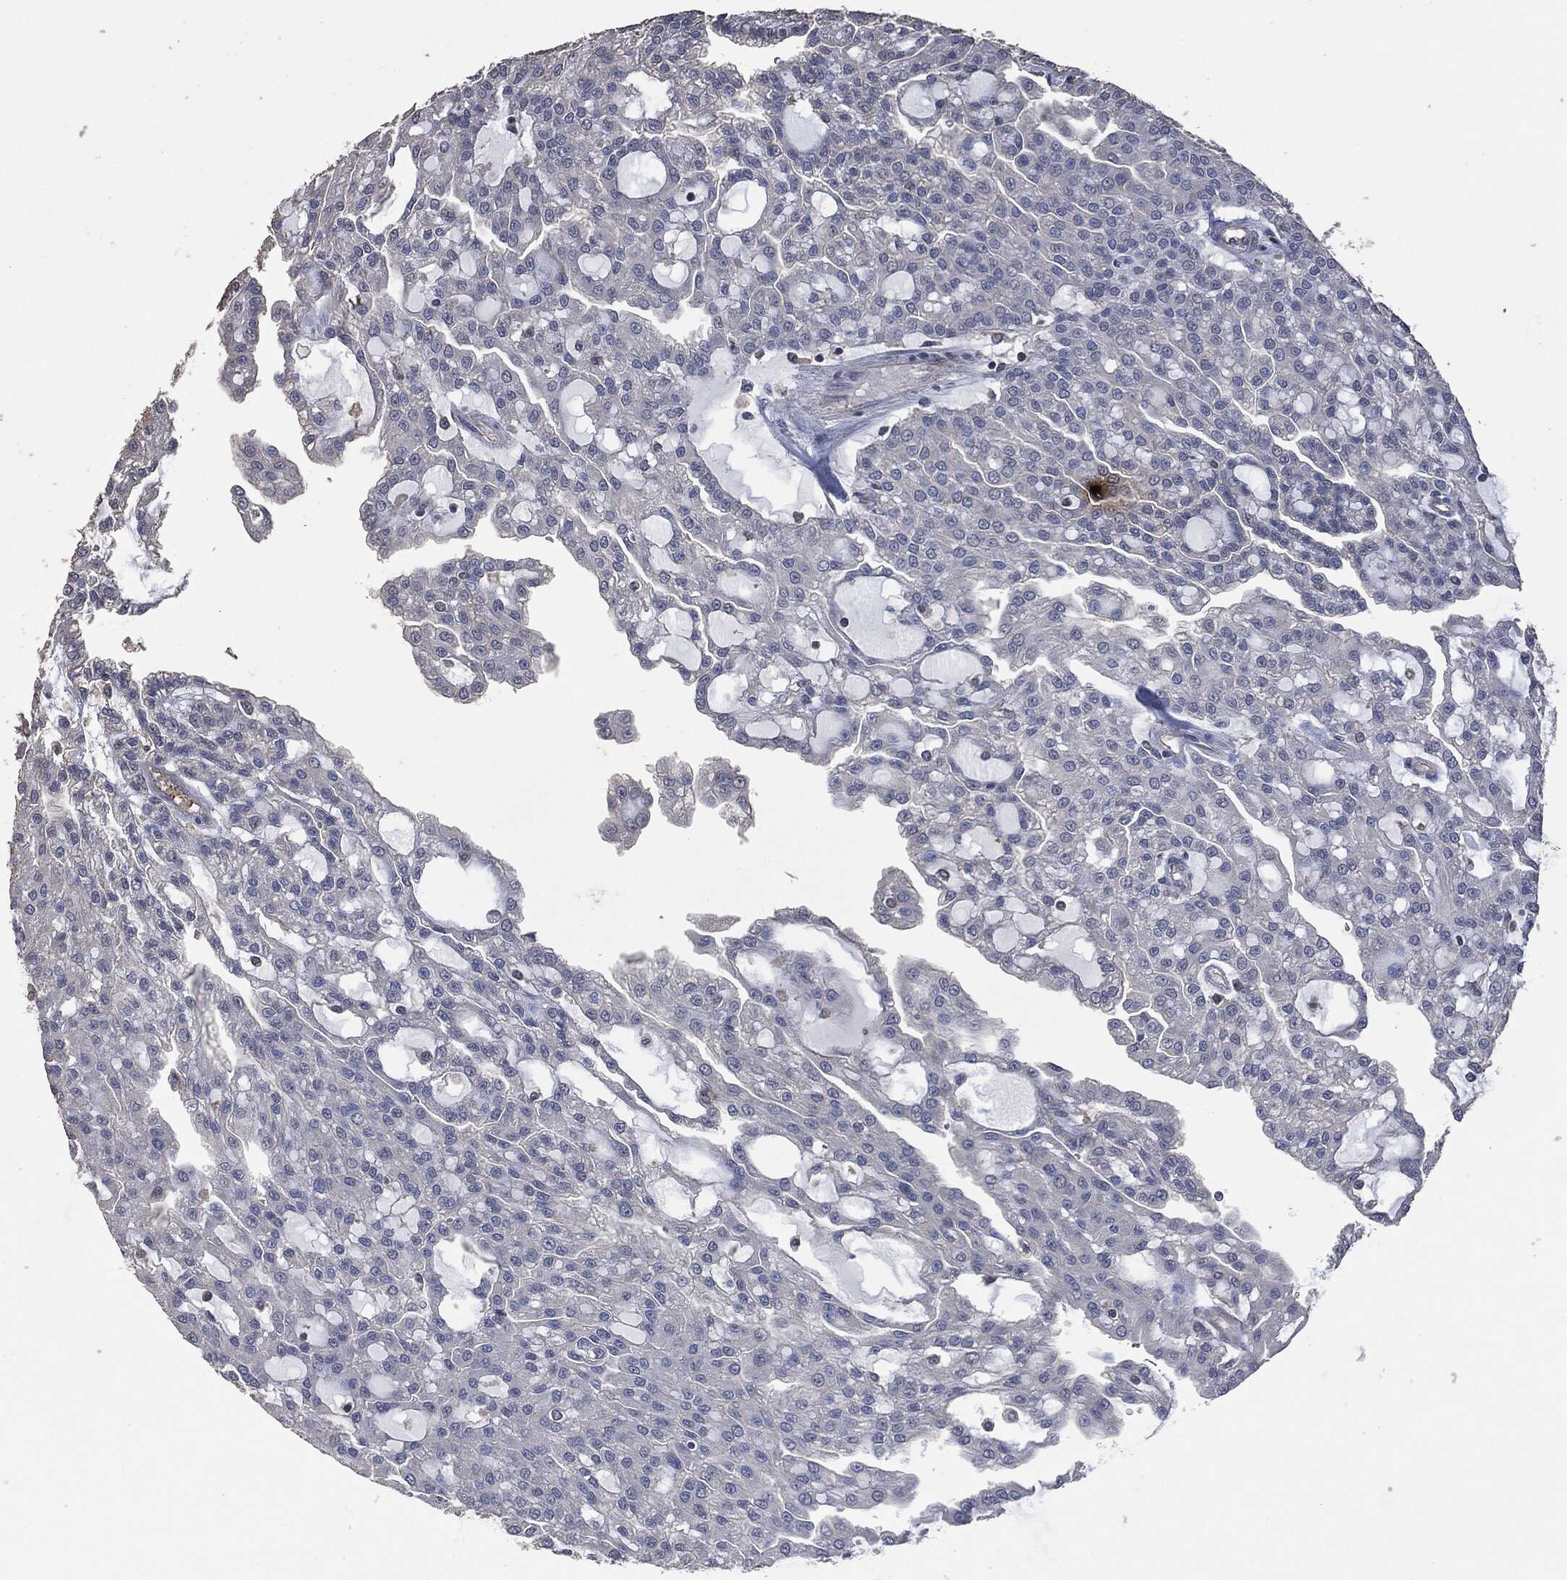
{"staining": {"intensity": "negative", "quantity": "none", "location": "none"}, "tissue": "renal cancer", "cell_type": "Tumor cells", "image_type": "cancer", "snomed": [{"axis": "morphology", "description": "Adenocarcinoma, NOS"}, {"axis": "topography", "description": "Kidney"}], "caption": "This is an immunohistochemistry histopathology image of renal cancer (adenocarcinoma). There is no staining in tumor cells.", "gene": "MSLN", "patient": {"sex": "male", "age": 63}}